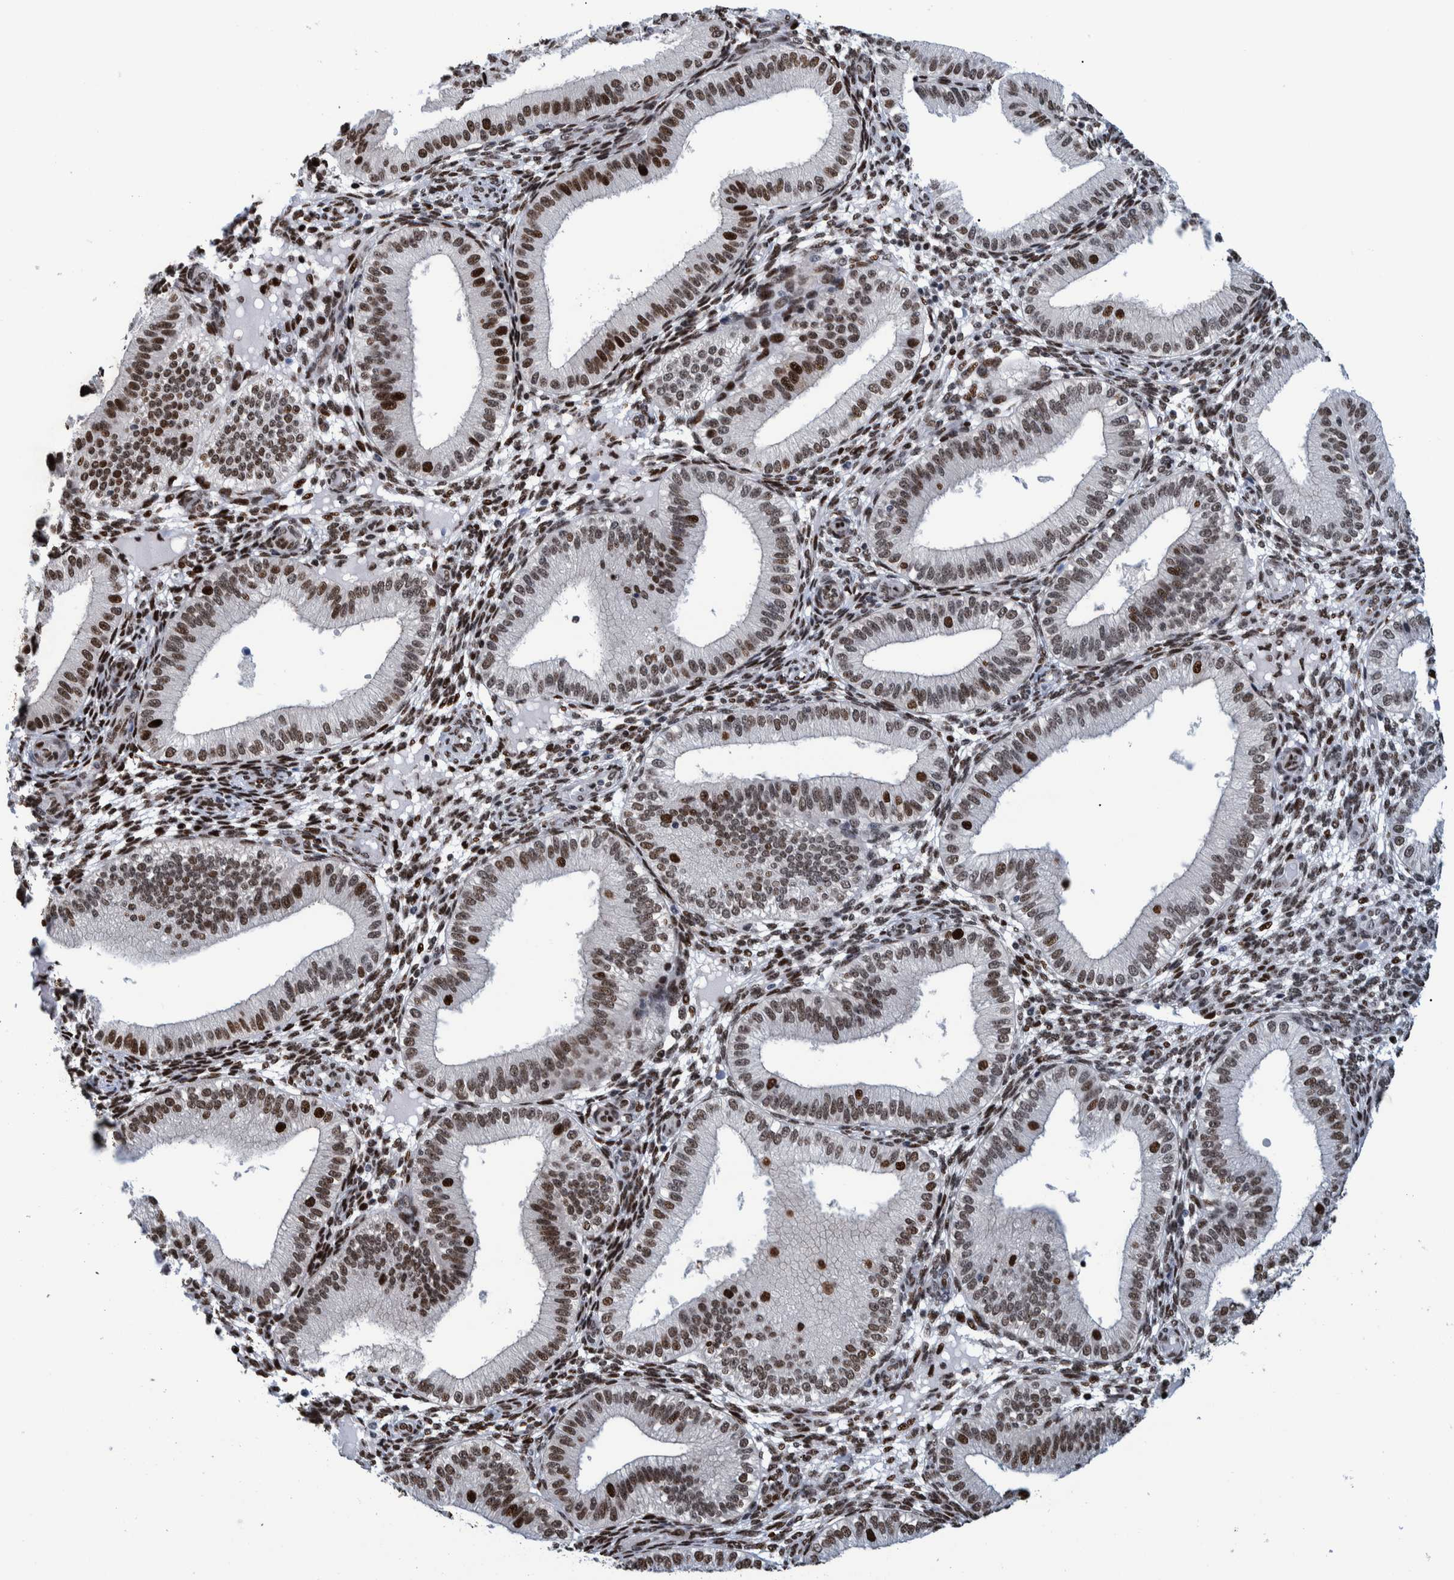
{"staining": {"intensity": "strong", "quantity": ">75%", "location": "nuclear"}, "tissue": "endometrium", "cell_type": "Cells in endometrial stroma", "image_type": "normal", "snomed": [{"axis": "morphology", "description": "Normal tissue, NOS"}, {"axis": "topography", "description": "Endometrium"}], "caption": "This photomicrograph demonstrates benign endometrium stained with immunohistochemistry to label a protein in brown. The nuclear of cells in endometrial stroma show strong positivity for the protein. Nuclei are counter-stained blue.", "gene": "HEATR9", "patient": {"sex": "female", "age": 39}}